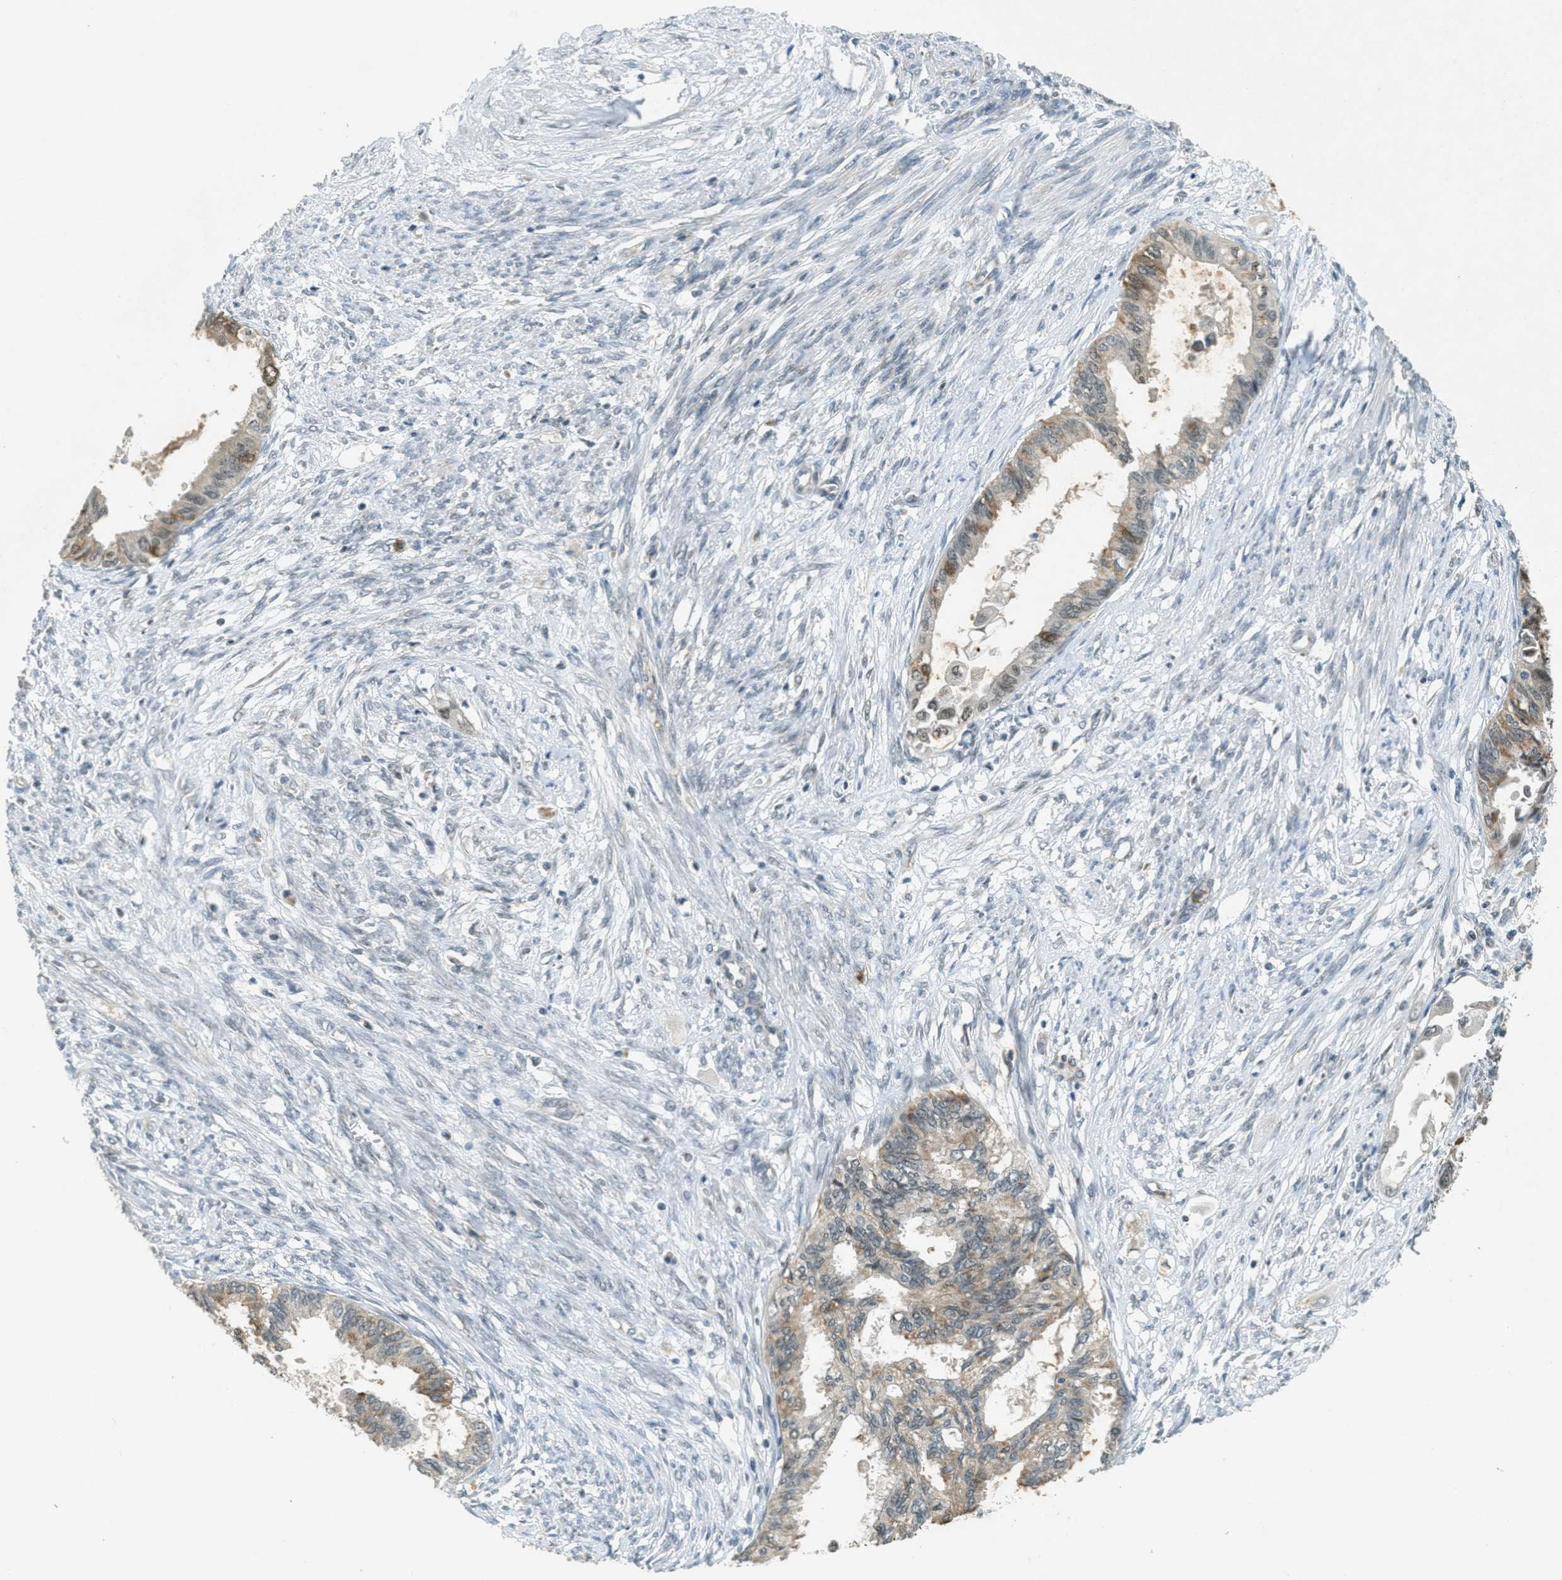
{"staining": {"intensity": "weak", "quantity": "25%-75%", "location": "cytoplasmic/membranous,nuclear"}, "tissue": "cervical cancer", "cell_type": "Tumor cells", "image_type": "cancer", "snomed": [{"axis": "morphology", "description": "Normal tissue, NOS"}, {"axis": "morphology", "description": "Adenocarcinoma, NOS"}, {"axis": "topography", "description": "Cervix"}, {"axis": "topography", "description": "Endometrium"}], "caption": "Cervical adenocarcinoma stained with DAB immunohistochemistry (IHC) displays low levels of weak cytoplasmic/membranous and nuclear staining in approximately 25%-75% of tumor cells.", "gene": "TCF20", "patient": {"sex": "female", "age": 86}}